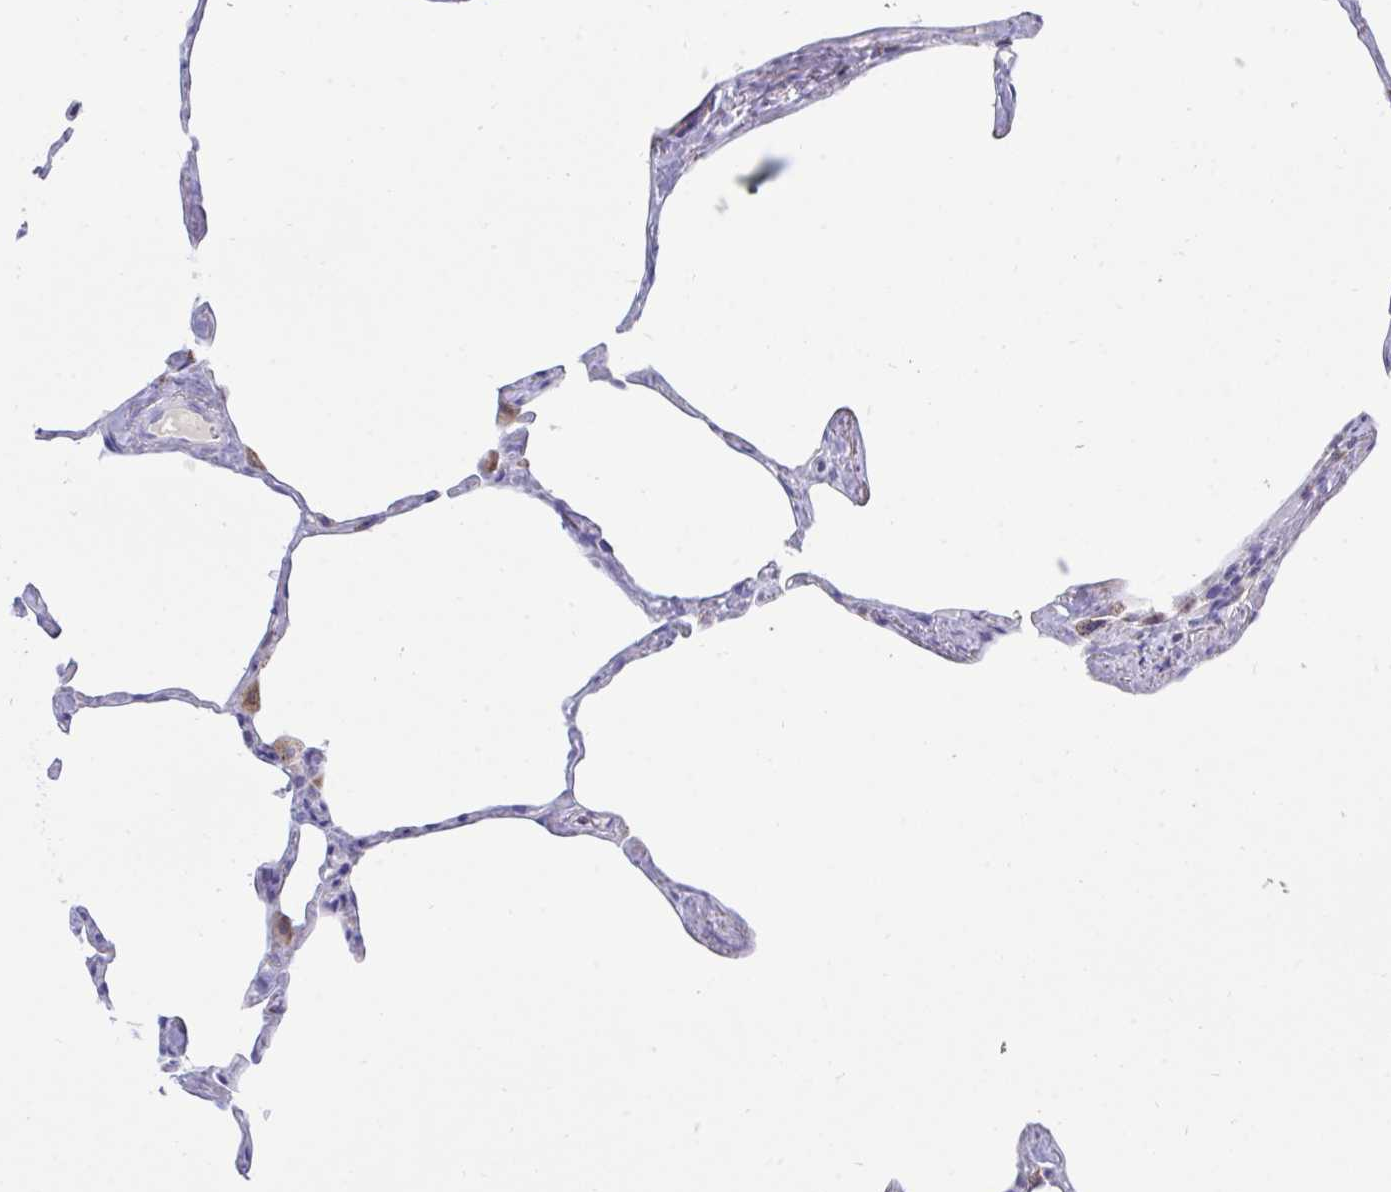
{"staining": {"intensity": "moderate", "quantity": "<25%", "location": "cytoplasmic/membranous"}, "tissue": "lung", "cell_type": "Alveolar cells", "image_type": "normal", "snomed": [{"axis": "morphology", "description": "Normal tissue, NOS"}, {"axis": "topography", "description": "Lung"}], "caption": "Immunohistochemistry image of benign lung: human lung stained using immunohistochemistry (IHC) exhibits low levels of moderate protein expression localized specifically in the cytoplasmic/membranous of alveolar cells, appearing as a cytoplasmic/membranous brown color.", "gene": "HSPE1", "patient": {"sex": "male", "age": 65}}